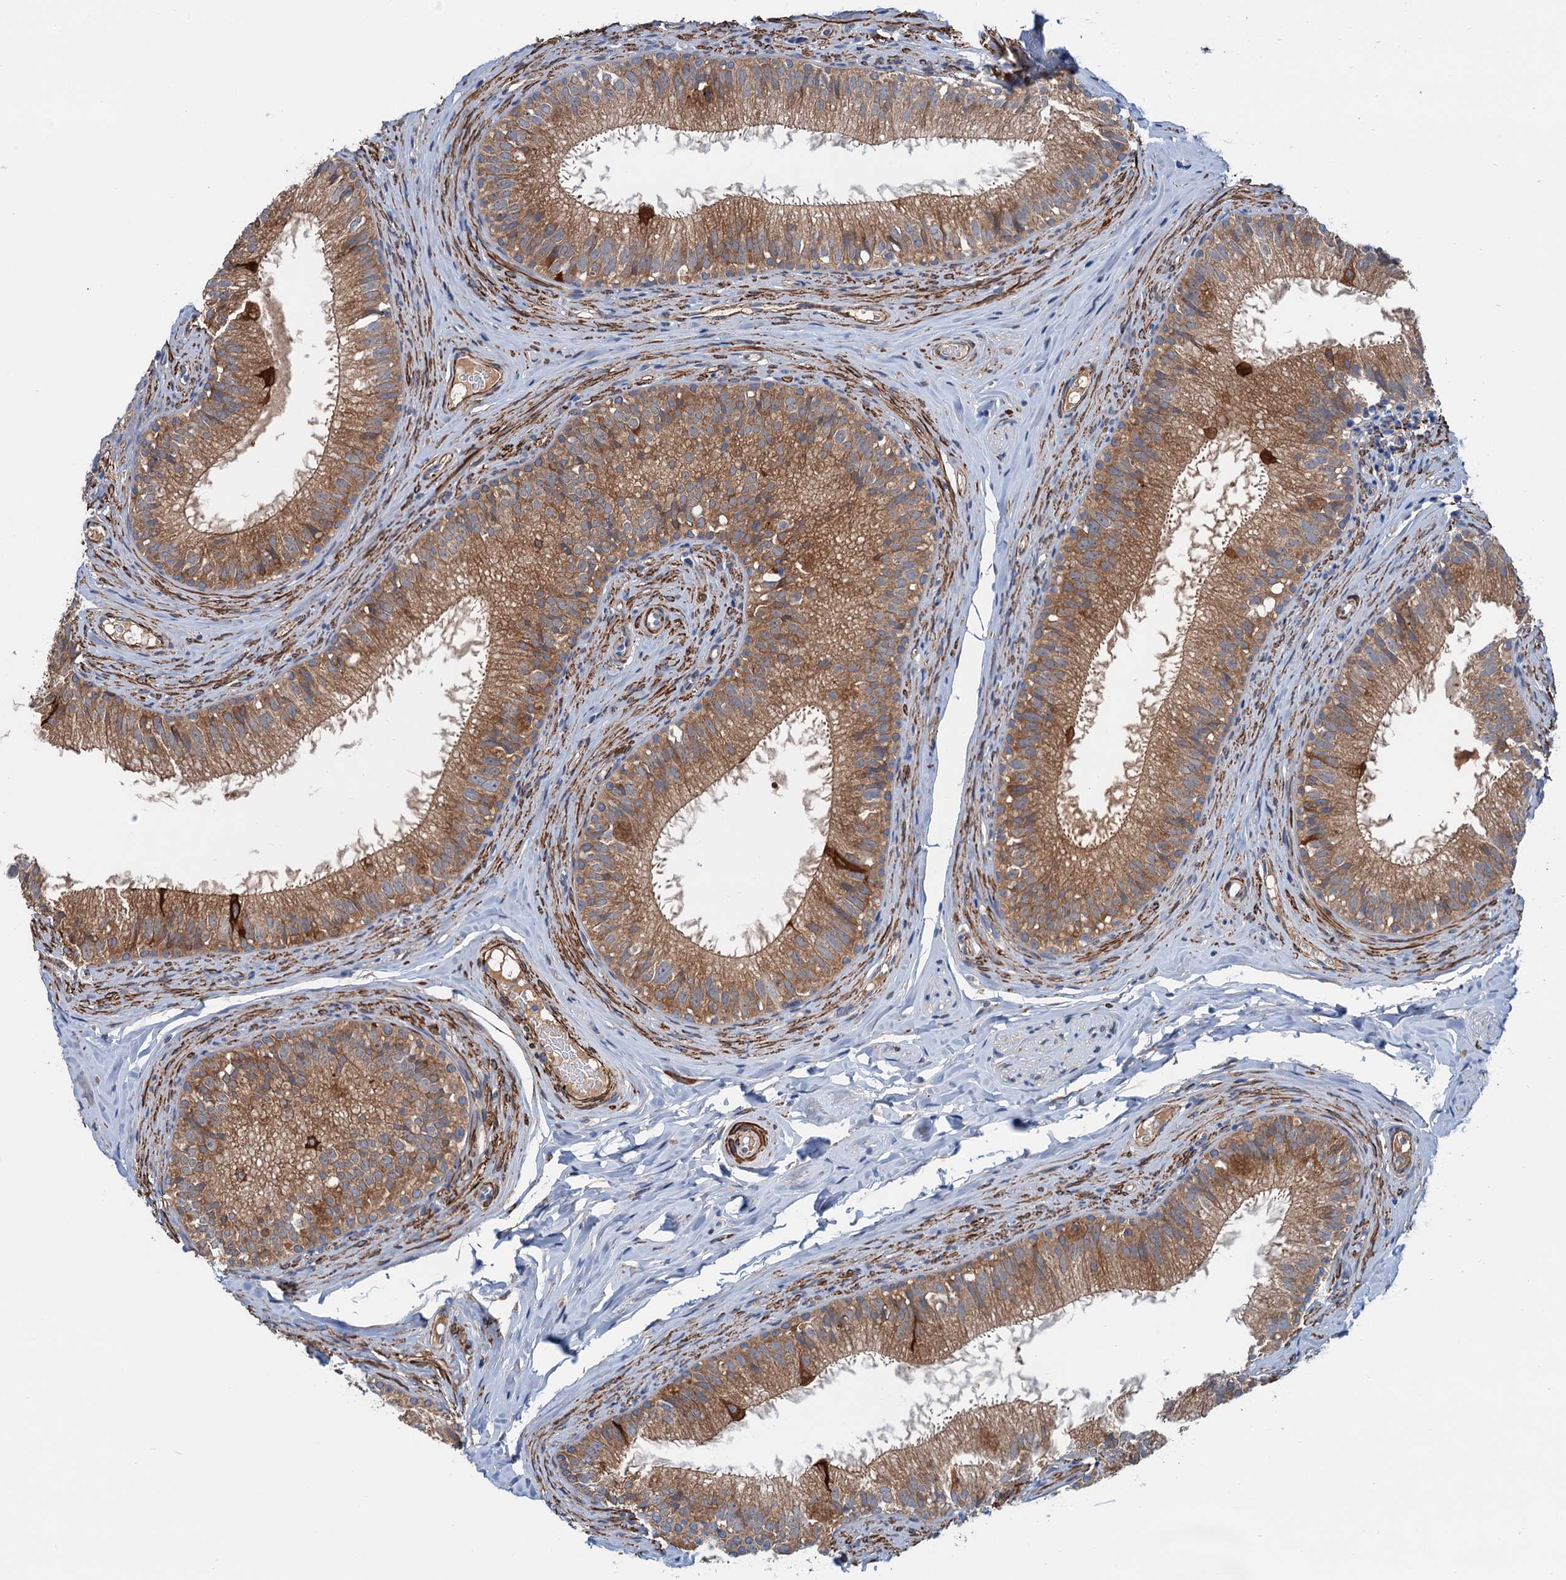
{"staining": {"intensity": "moderate", "quantity": ">75%", "location": "cytoplasmic/membranous"}, "tissue": "epididymis", "cell_type": "Glandular cells", "image_type": "normal", "snomed": [{"axis": "morphology", "description": "Normal tissue, NOS"}, {"axis": "topography", "description": "Epididymis"}], "caption": "Immunohistochemistry (IHC) micrograph of benign epididymis: human epididymis stained using immunohistochemistry (IHC) exhibits medium levels of moderate protein expression localized specifically in the cytoplasmic/membranous of glandular cells, appearing as a cytoplasmic/membranous brown color.", "gene": "CSTPP1", "patient": {"sex": "male", "age": 34}}